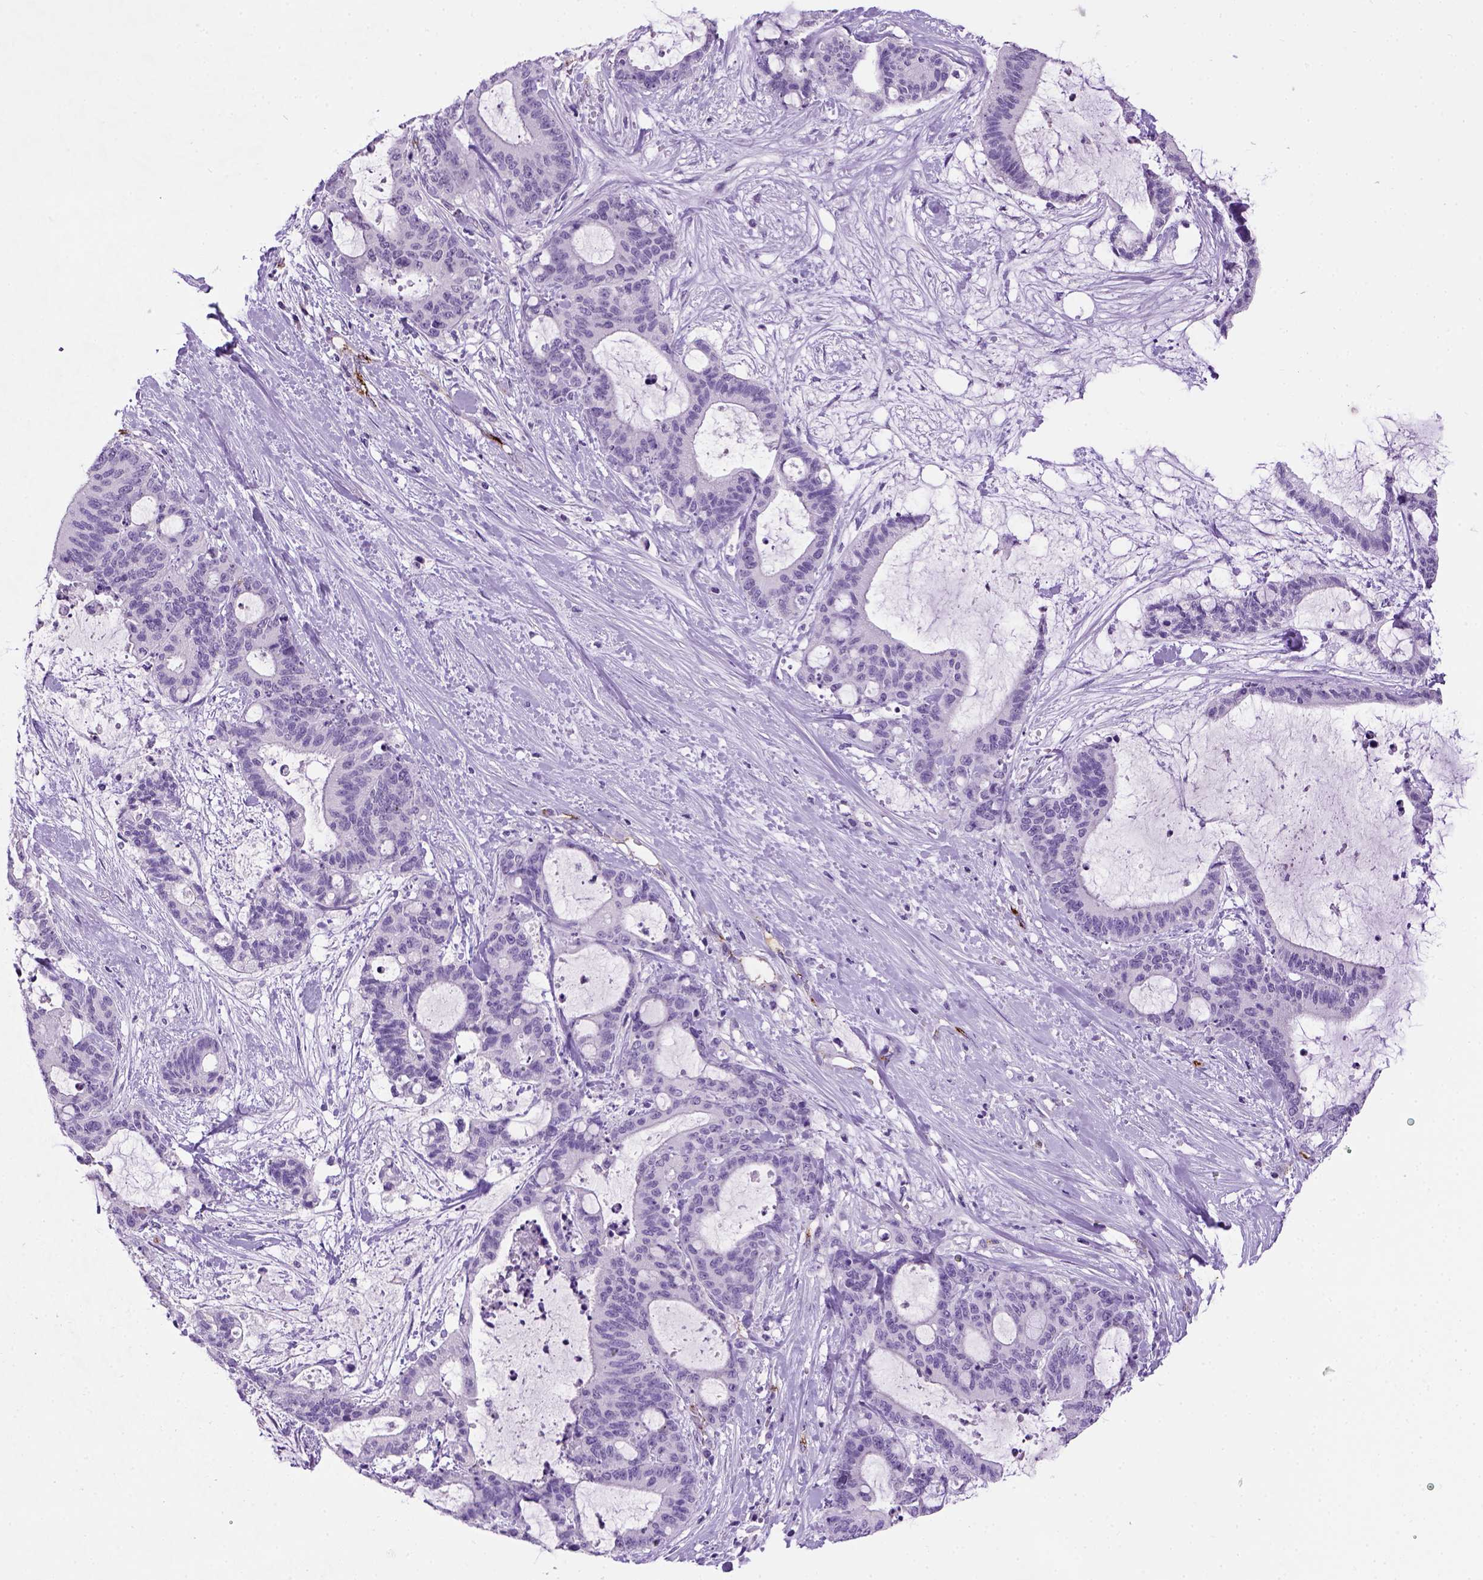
{"staining": {"intensity": "negative", "quantity": "none", "location": "none"}, "tissue": "liver cancer", "cell_type": "Tumor cells", "image_type": "cancer", "snomed": [{"axis": "morphology", "description": "Cholangiocarcinoma"}, {"axis": "topography", "description": "Liver"}], "caption": "Immunohistochemistry photomicrograph of human liver cancer stained for a protein (brown), which shows no positivity in tumor cells. (DAB (3,3'-diaminobenzidine) immunohistochemistry with hematoxylin counter stain).", "gene": "VWF", "patient": {"sex": "female", "age": 73}}